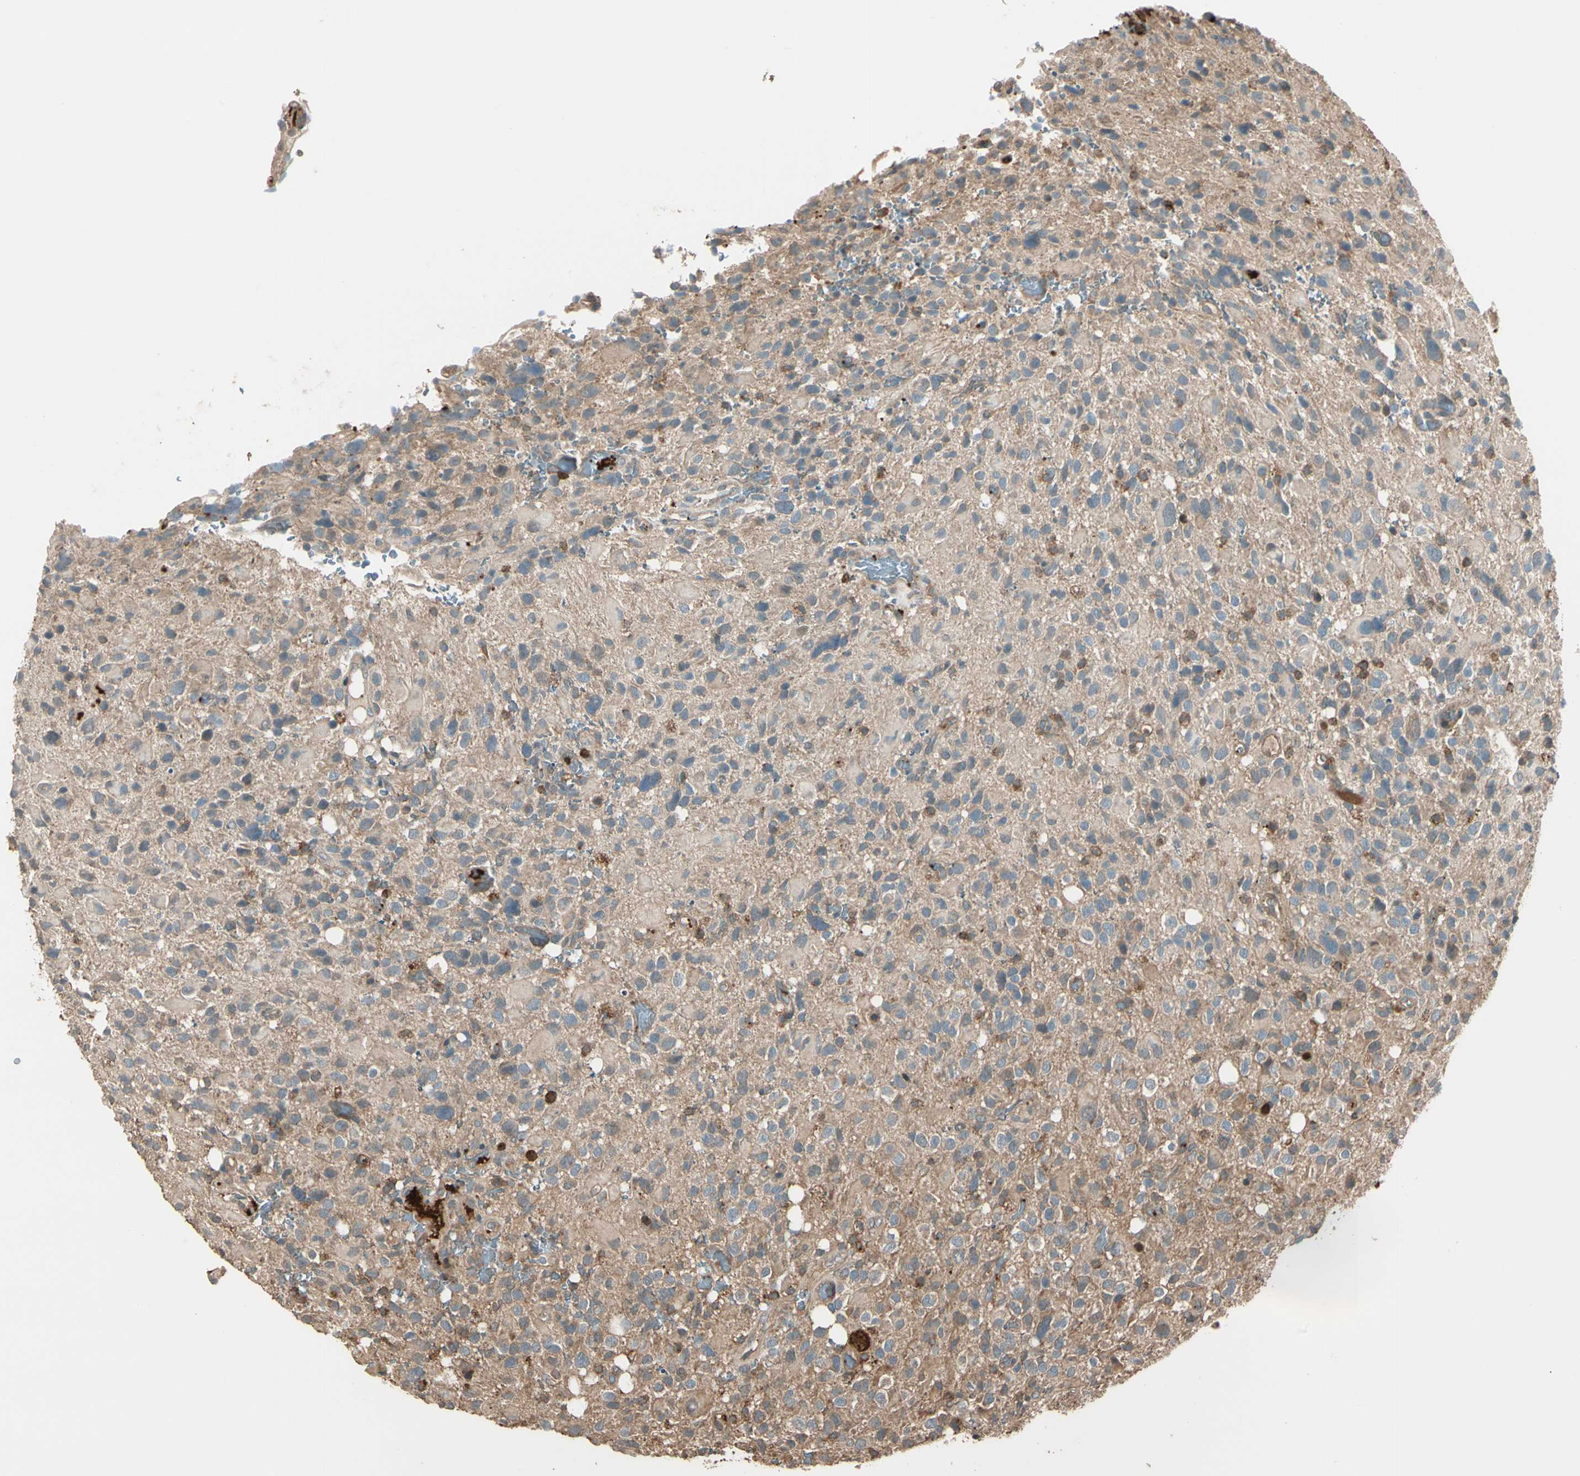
{"staining": {"intensity": "weak", "quantity": "25%-75%", "location": "cytoplasmic/membranous"}, "tissue": "glioma", "cell_type": "Tumor cells", "image_type": "cancer", "snomed": [{"axis": "morphology", "description": "Glioma, malignant, High grade"}, {"axis": "topography", "description": "Brain"}], "caption": "DAB (3,3'-diaminobenzidine) immunohistochemical staining of human glioma demonstrates weak cytoplasmic/membranous protein expression in approximately 25%-75% of tumor cells.", "gene": "STX11", "patient": {"sex": "male", "age": 48}}